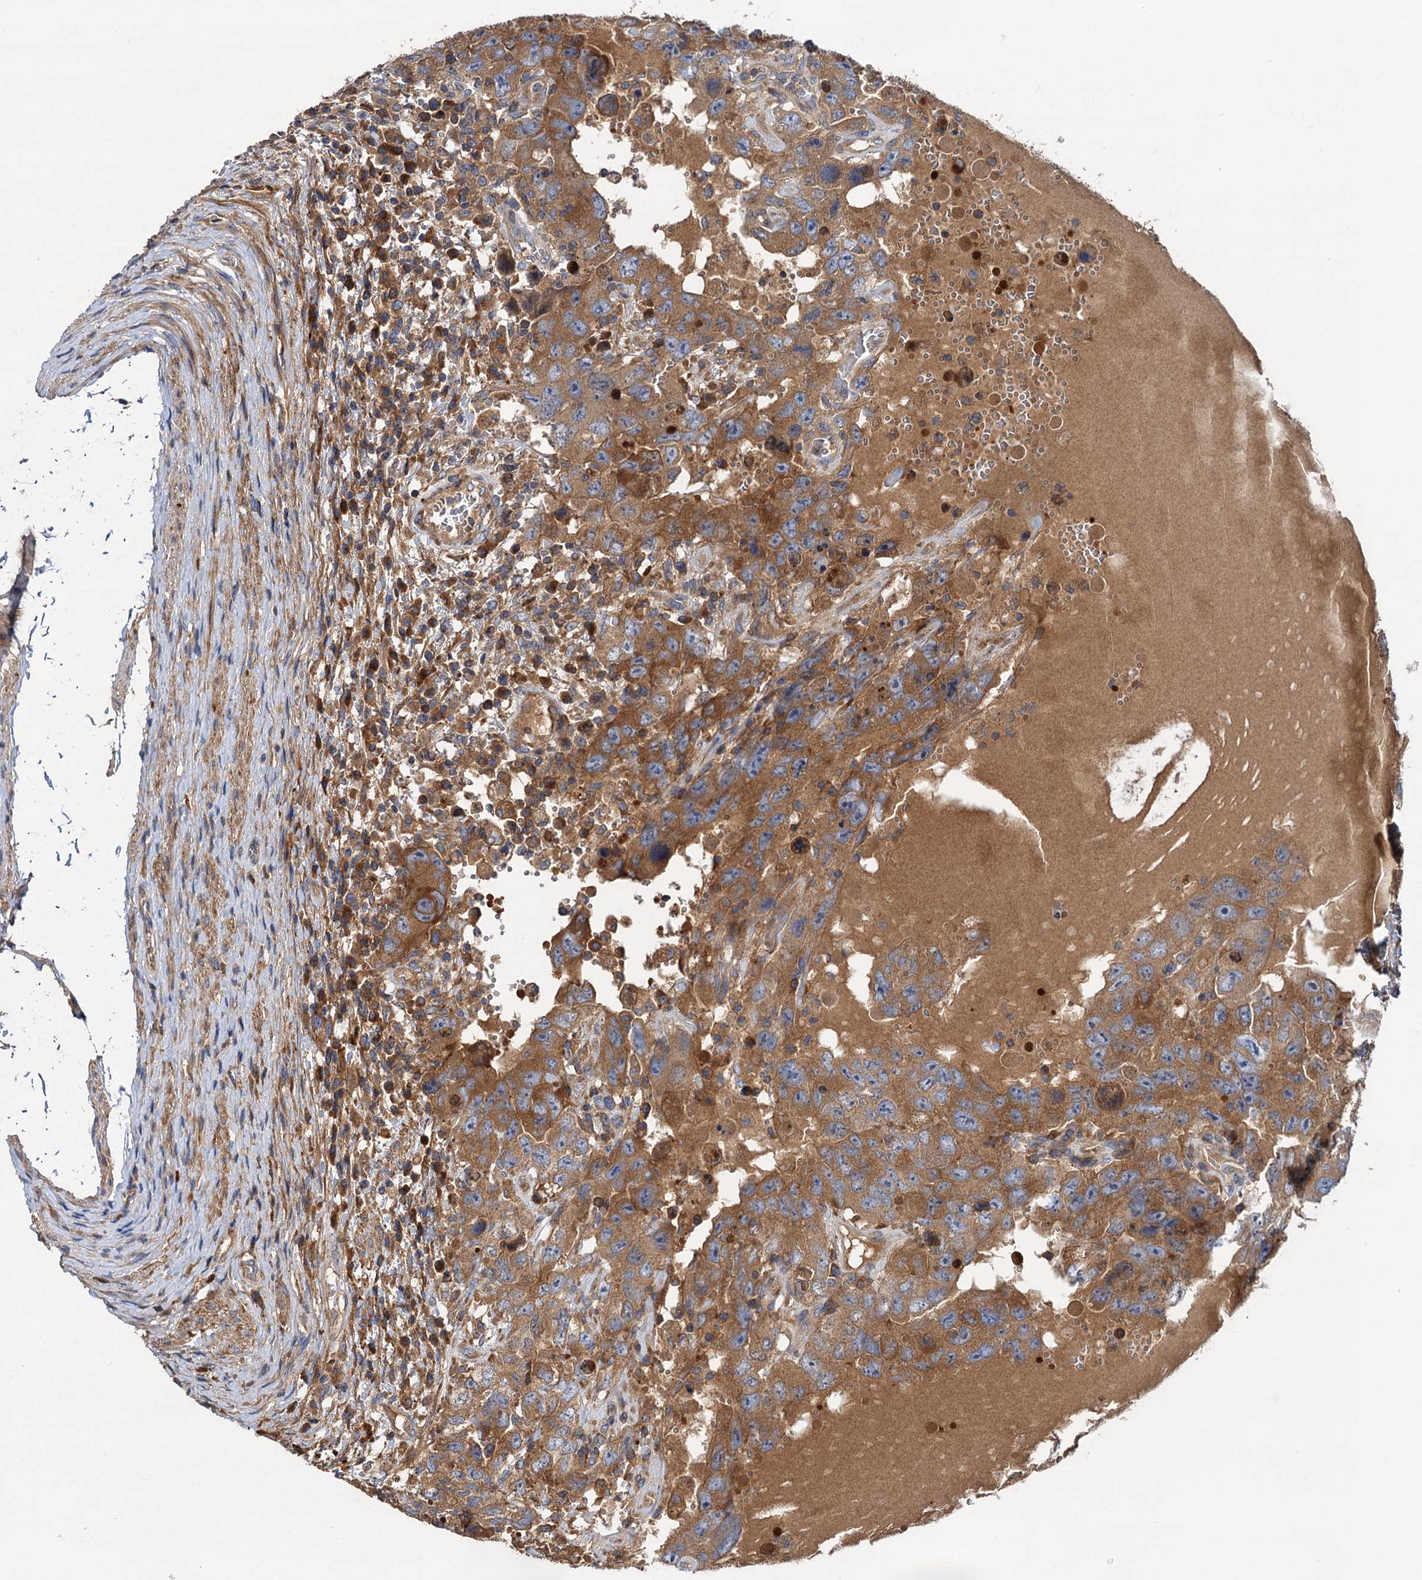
{"staining": {"intensity": "strong", "quantity": ">75%", "location": "cytoplasmic/membranous"}, "tissue": "testis cancer", "cell_type": "Tumor cells", "image_type": "cancer", "snomed": [{"axis": "morphology", "description": "Carcinoma, Embryonal, NOS"}, {"axis": "topography", "description": "Testis"}], "caption": "High-magnification brightfield microscopy of testis cancer stained with DAB (brown) and counterstained with hematoxylin (blue). tumor cells exhibit strong cytoplasmic/membranous positivity is present in approximately>75% of cells.", "gene": "ALKBH7", "patient": {"sex": "male", "age": 26}}